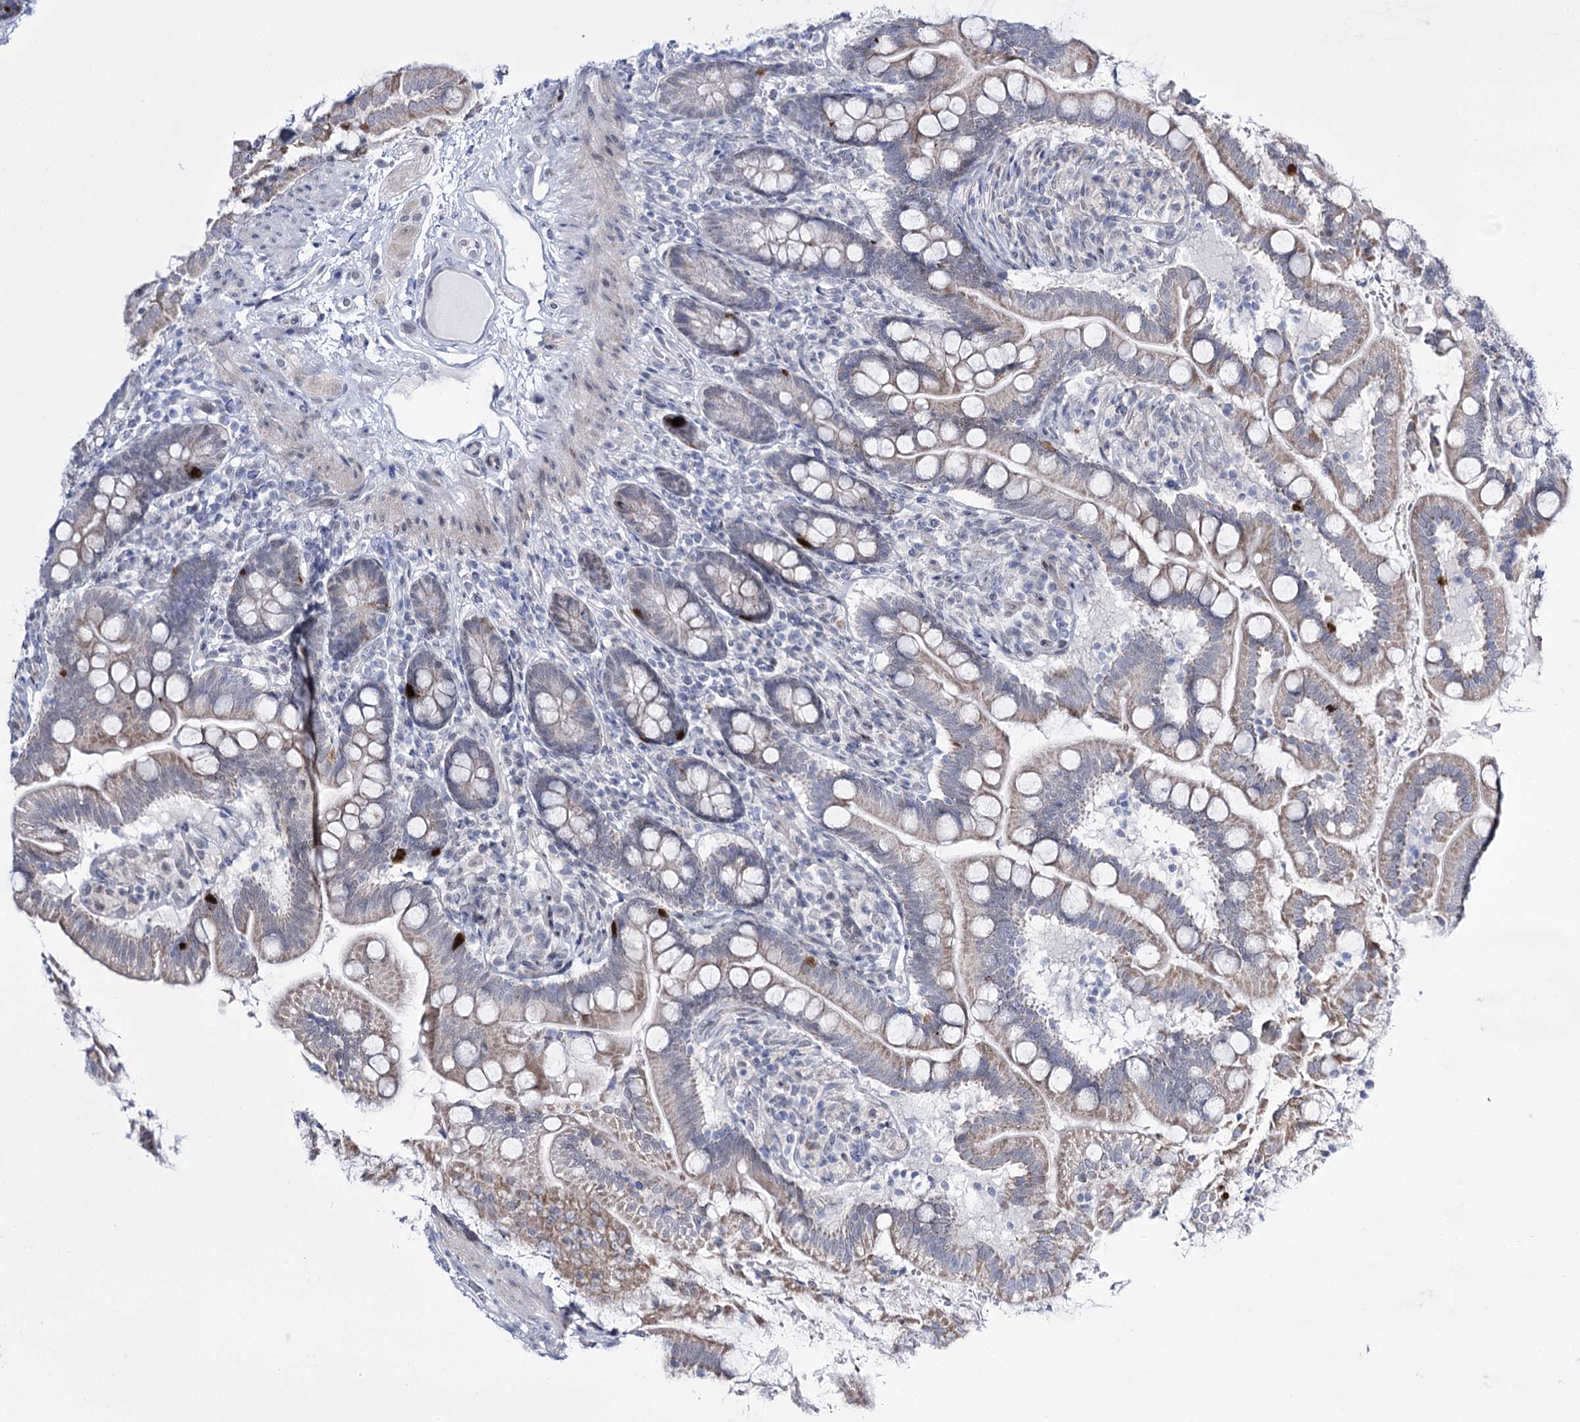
{"staining": {"intensity": "weak", "quantity": "25%-75%", "location": "cytoplasmic/membranous,nuclear"}, "tissue": "small intestine", "cell_type": "Glandular cells", "image_type": "normal", "snomed": [{"axis": "morphology", "description": "Normal tissue, NOS"}, {"axis": "topography", "description": "Small intestine"}], "caption": "Immunohistochemical staining of unremarkable small intestine exhibits 25%-75% levels of weak cytoplasmic/membranous,nuclear protein expression in approximately 25%-75% of glandular cells.", "gene": "RBM15B", "patient": {"sex": "female", "age": 64}}